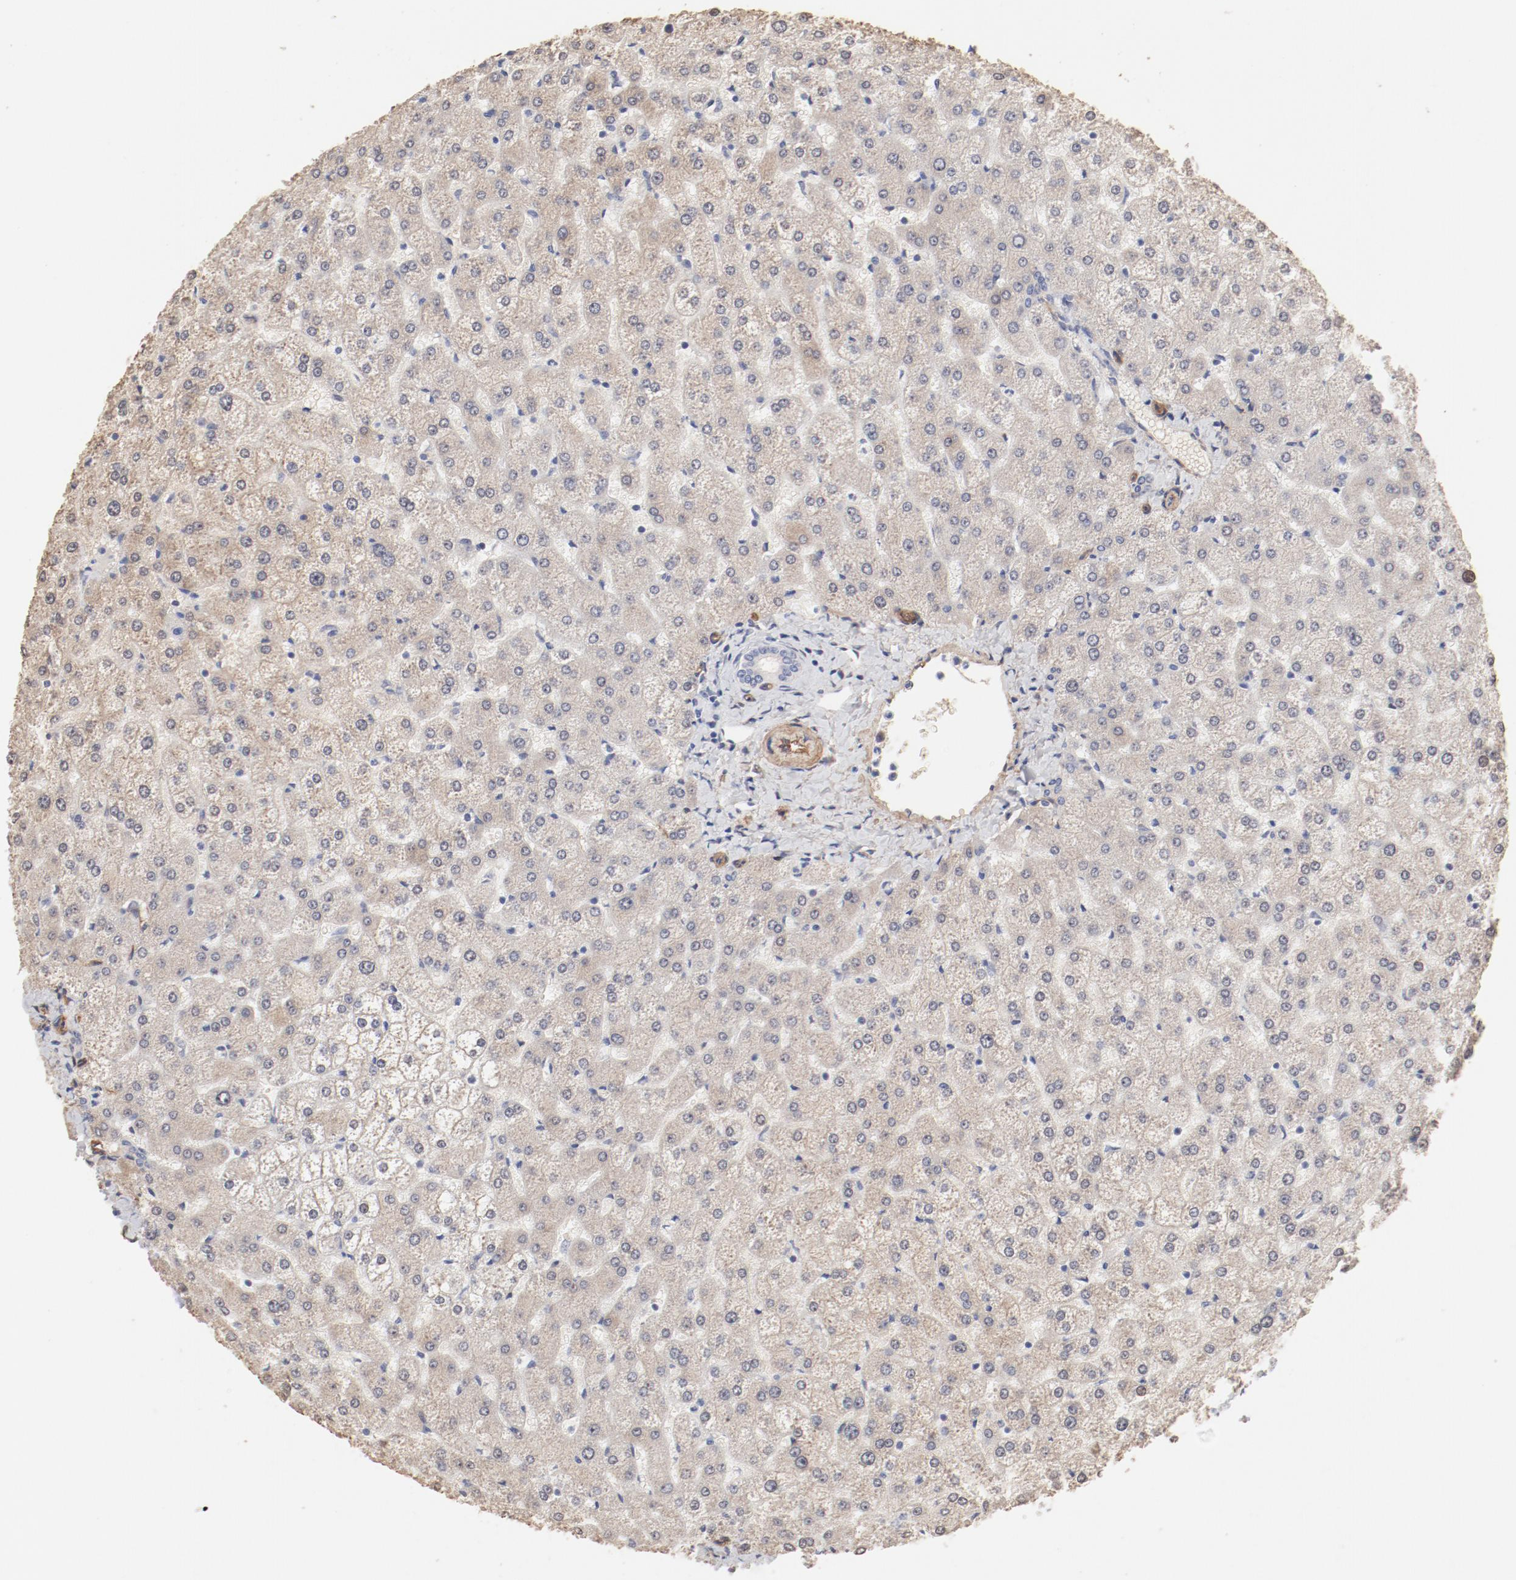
{"staining": {"intensity": "negative", "quantity": "none", "location": "none"}, "tissue": "liver", "cell_type": "Cholangiocytes", "image_type": "normal", "snomed": [{"axis": "morphology", "description": "Normal tissue, NOS"}, {"axis": "topography", "description": "Liver"}], "caption": "A high-resolution histopathology image shows IHC staining of benign liver, which demonstrates no significant expression in cholangiocytes.", "gene": "MAGED4B", "patient": {"sex": "female", "age": 32}}